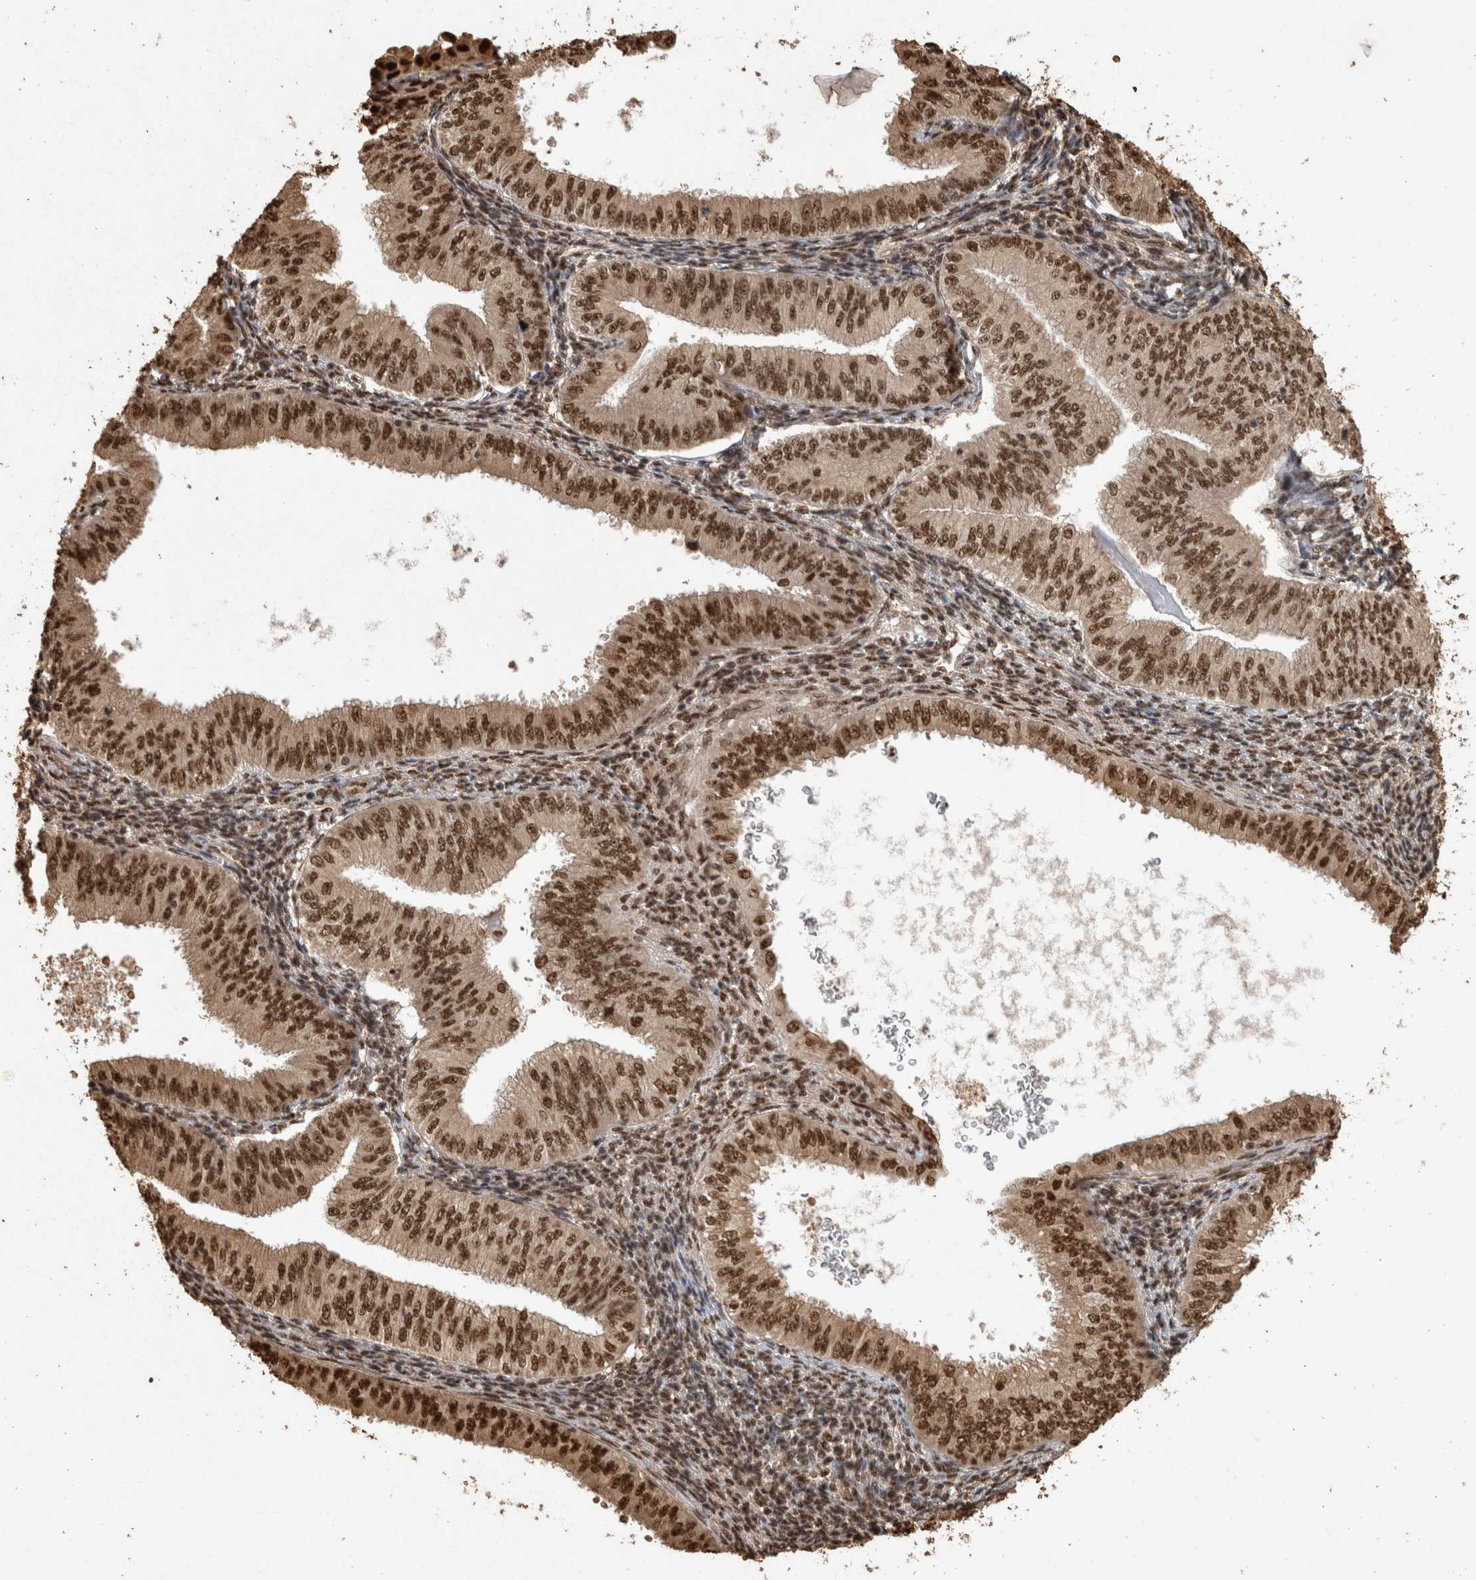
{"staining": {"intensity": "strong", "quantity": ">75%", "location": "nuclear"}, "tissue": "endometrial cancer", "cell_type": "Tumor cells", "image_type": "cancer", "snomed": [{"axis": "morphology", "description": "Normal tissue, NOS"}, {"axis": "morphology", "description": "Adenocarcinoma, NOS"}, {"axis": "topography", "description": "Endometrium"}], "caption": "Protein analysis of adenocarcinoma (endometrial) tissue exhibits strong nuclear expression in about >75% of tumor cells.", "gene": "RAD50", "patient": {"sex": "female", "age": 53}}